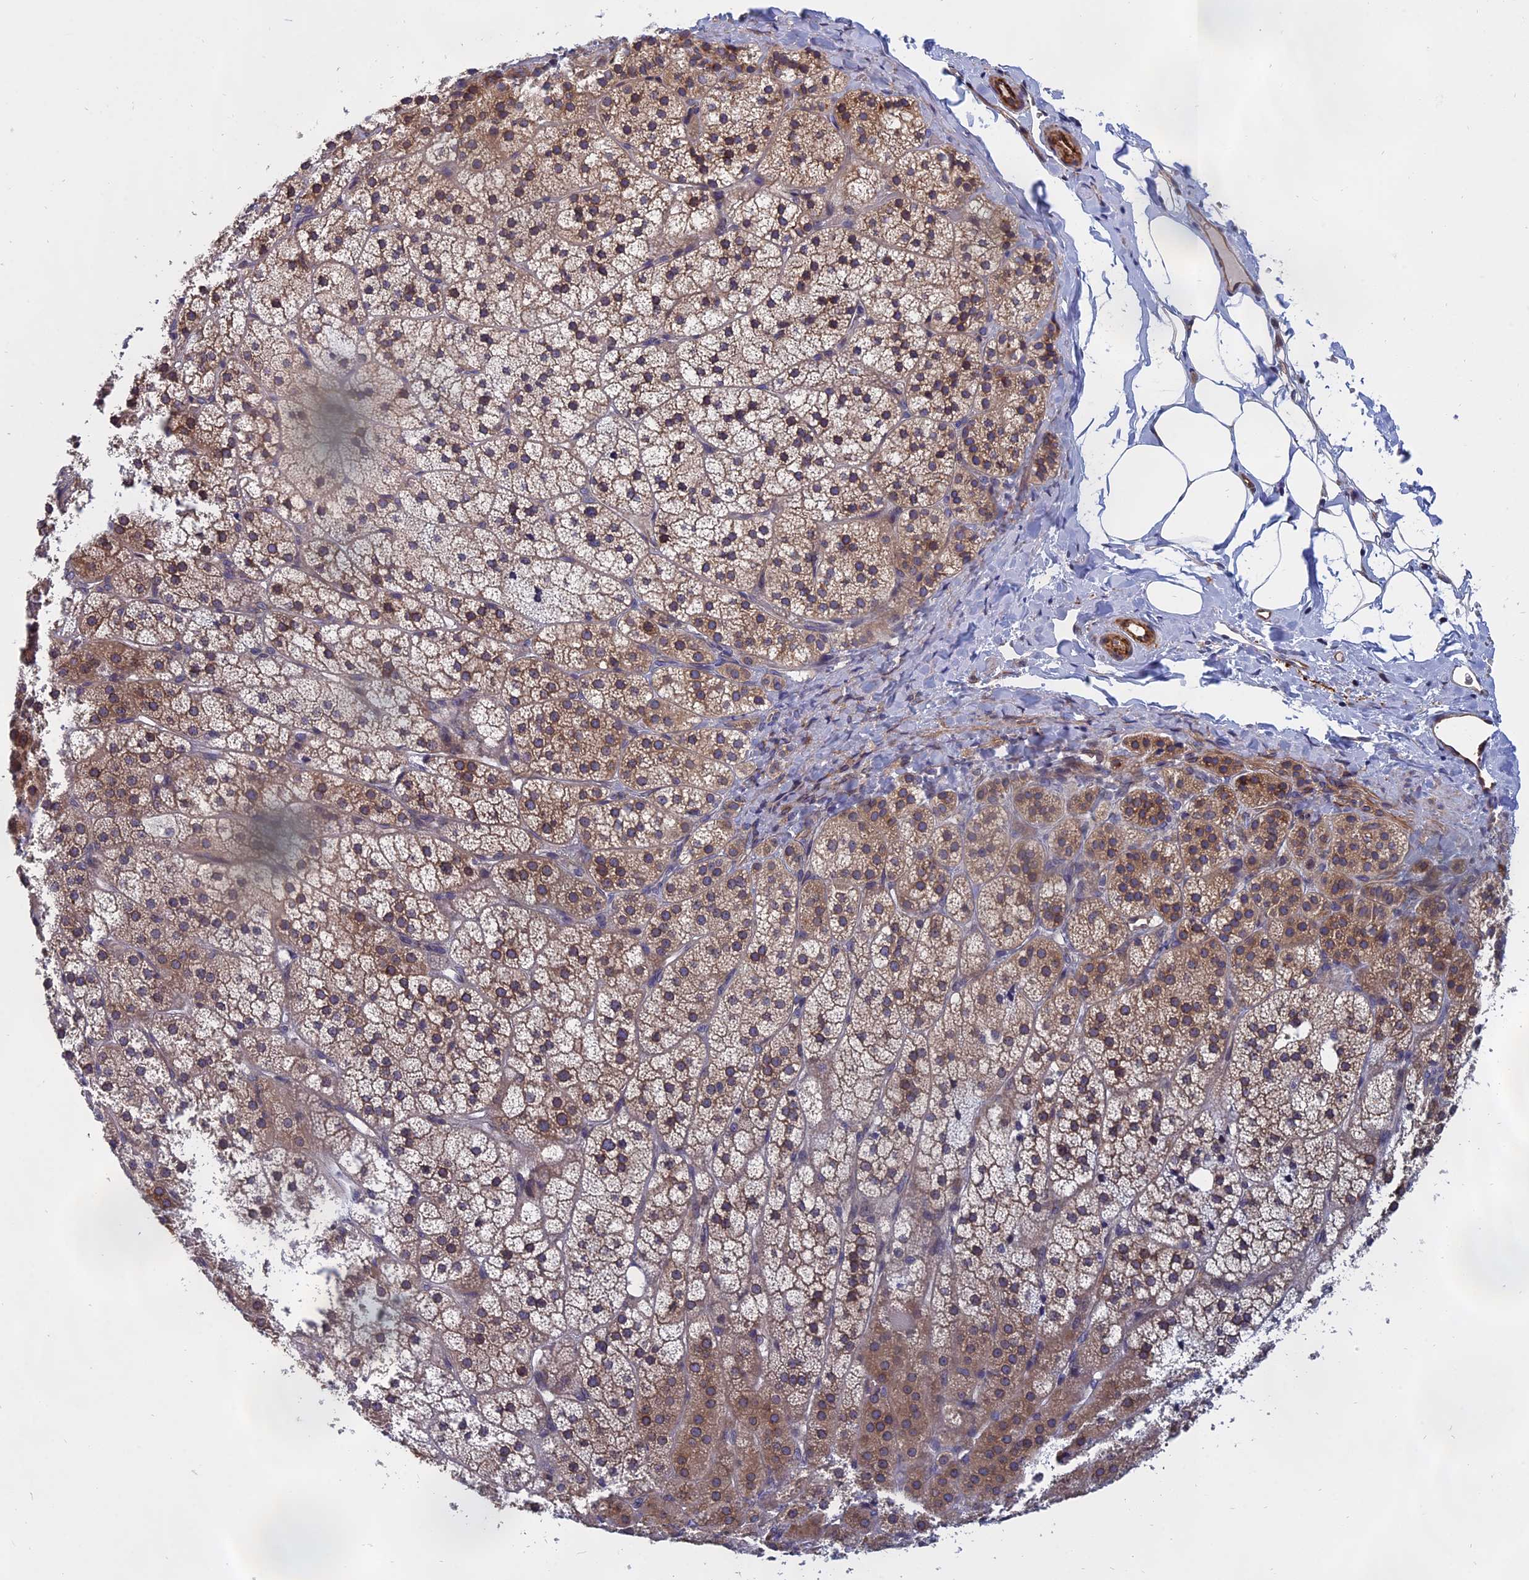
{"staining": {"intensity": "moderate", "quantity": "25%-75%", "location": "cytoplasmic/membranous"}, "tissue": "adrenal gland", "cell_type": "Glandular cells", "image_type": "normal", "snomed": [{"axis": "morphology", "description": "Normal tissue, NOS"}, {"axis": "topography", "description": "Adrenal gland"}], "caption": "Glandular cells display medium levels of moderate cytoplasmic/membranous staining in about 25%-75% of cells in benign adrenal gland. (brown staining indicates protein expression, while blue staining denotes nuclei).", "gene": "NAA10", "patient": {"sex": "female", "age": 44}}